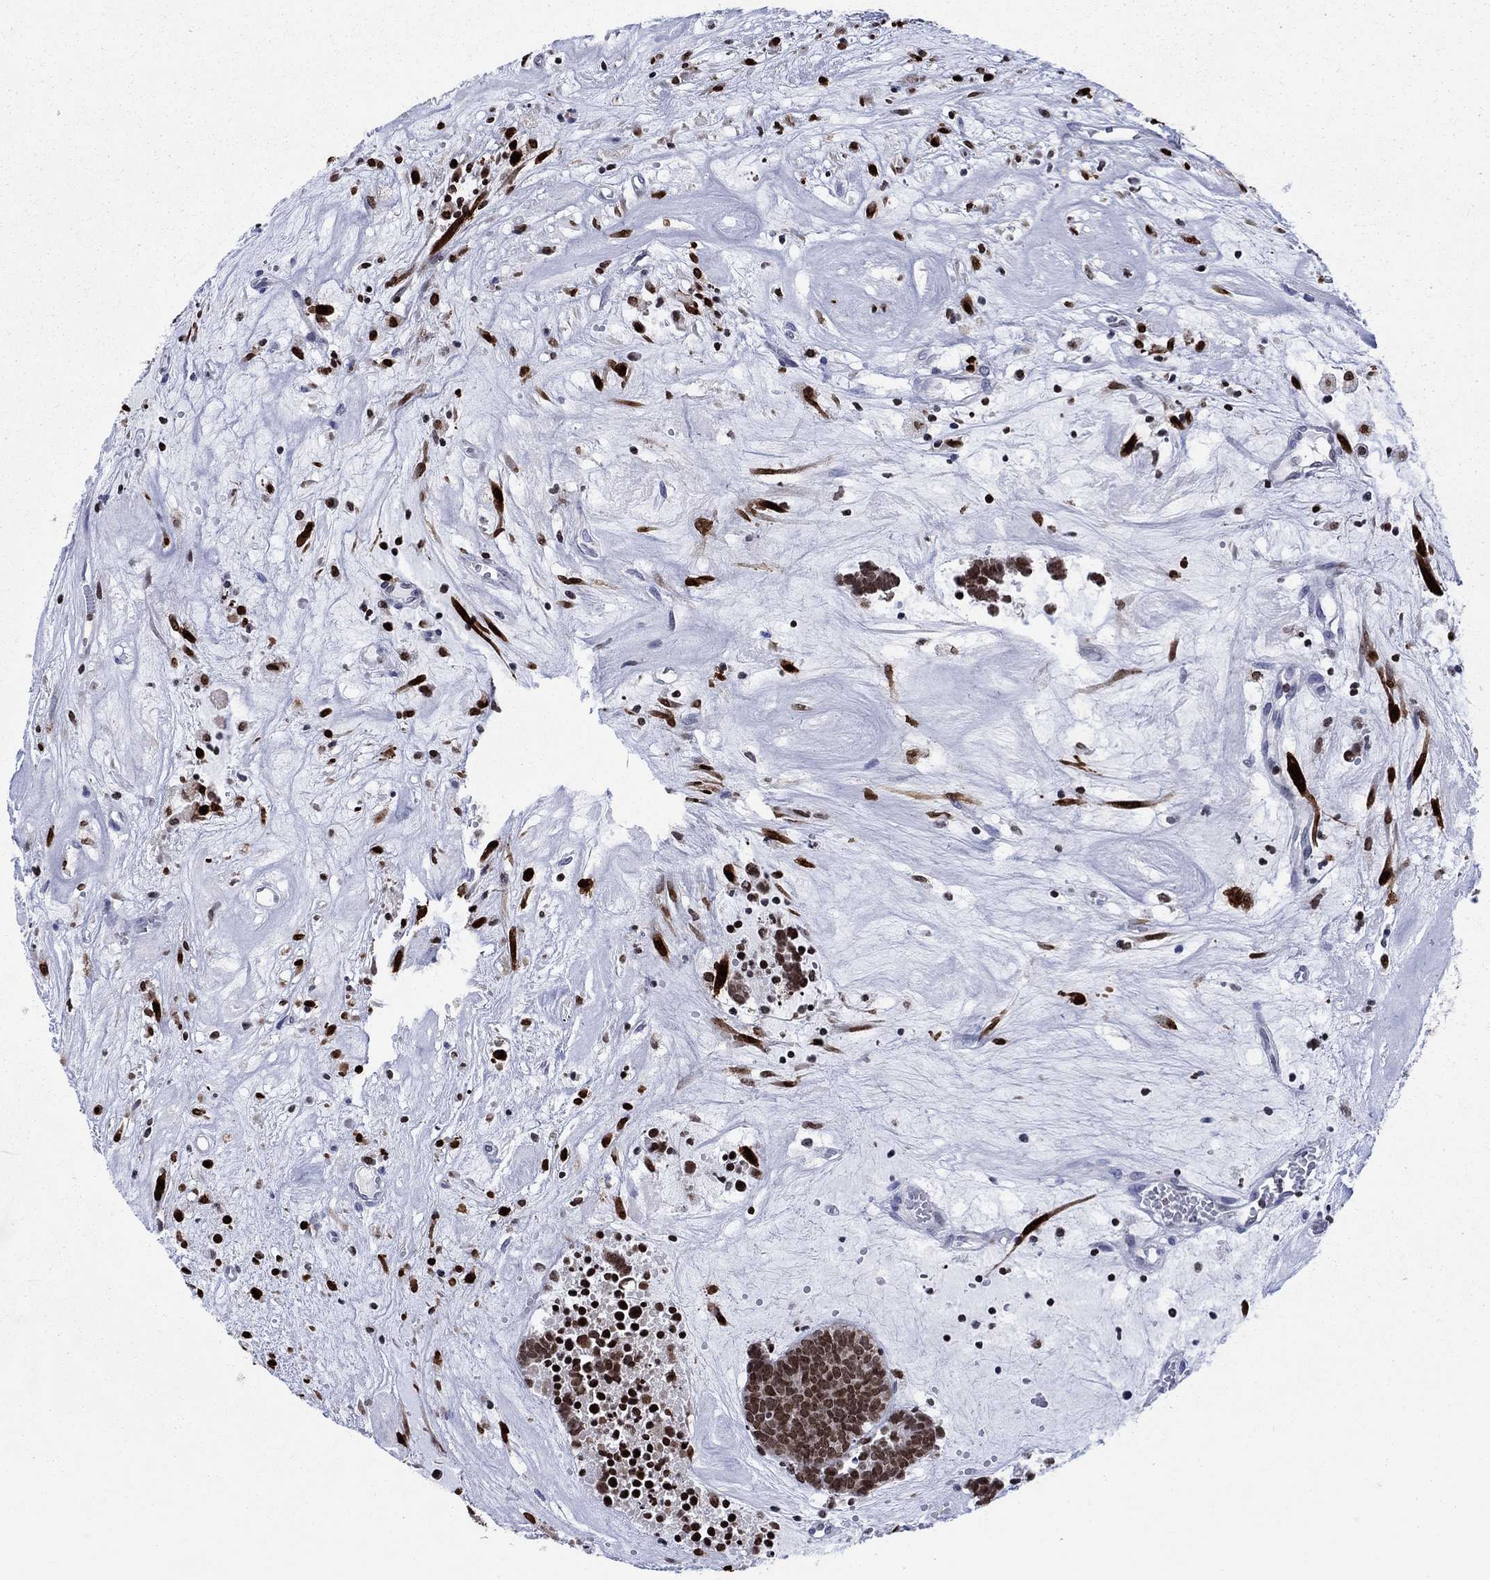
{"staining": {"intensity": "strong", "quantity": ">75%", "location": "nuclear"}, "tissue": "head and neck cancer", "cell_type": "Tumor cells", "image_type": "cancer", "snomed": [{"axis": "morphology", "description": "Adenocarcinoma, NOS"}, {"axis": "topography", "description": "Head-Neck"}], "caption": "The immunohistochemical stain shows strong nuclear positivity in tumor cells of adenocarcinoma (head and neck) tissue.", "gene": "HMGA1", "patient": {"sex": "female", "age": 81}}